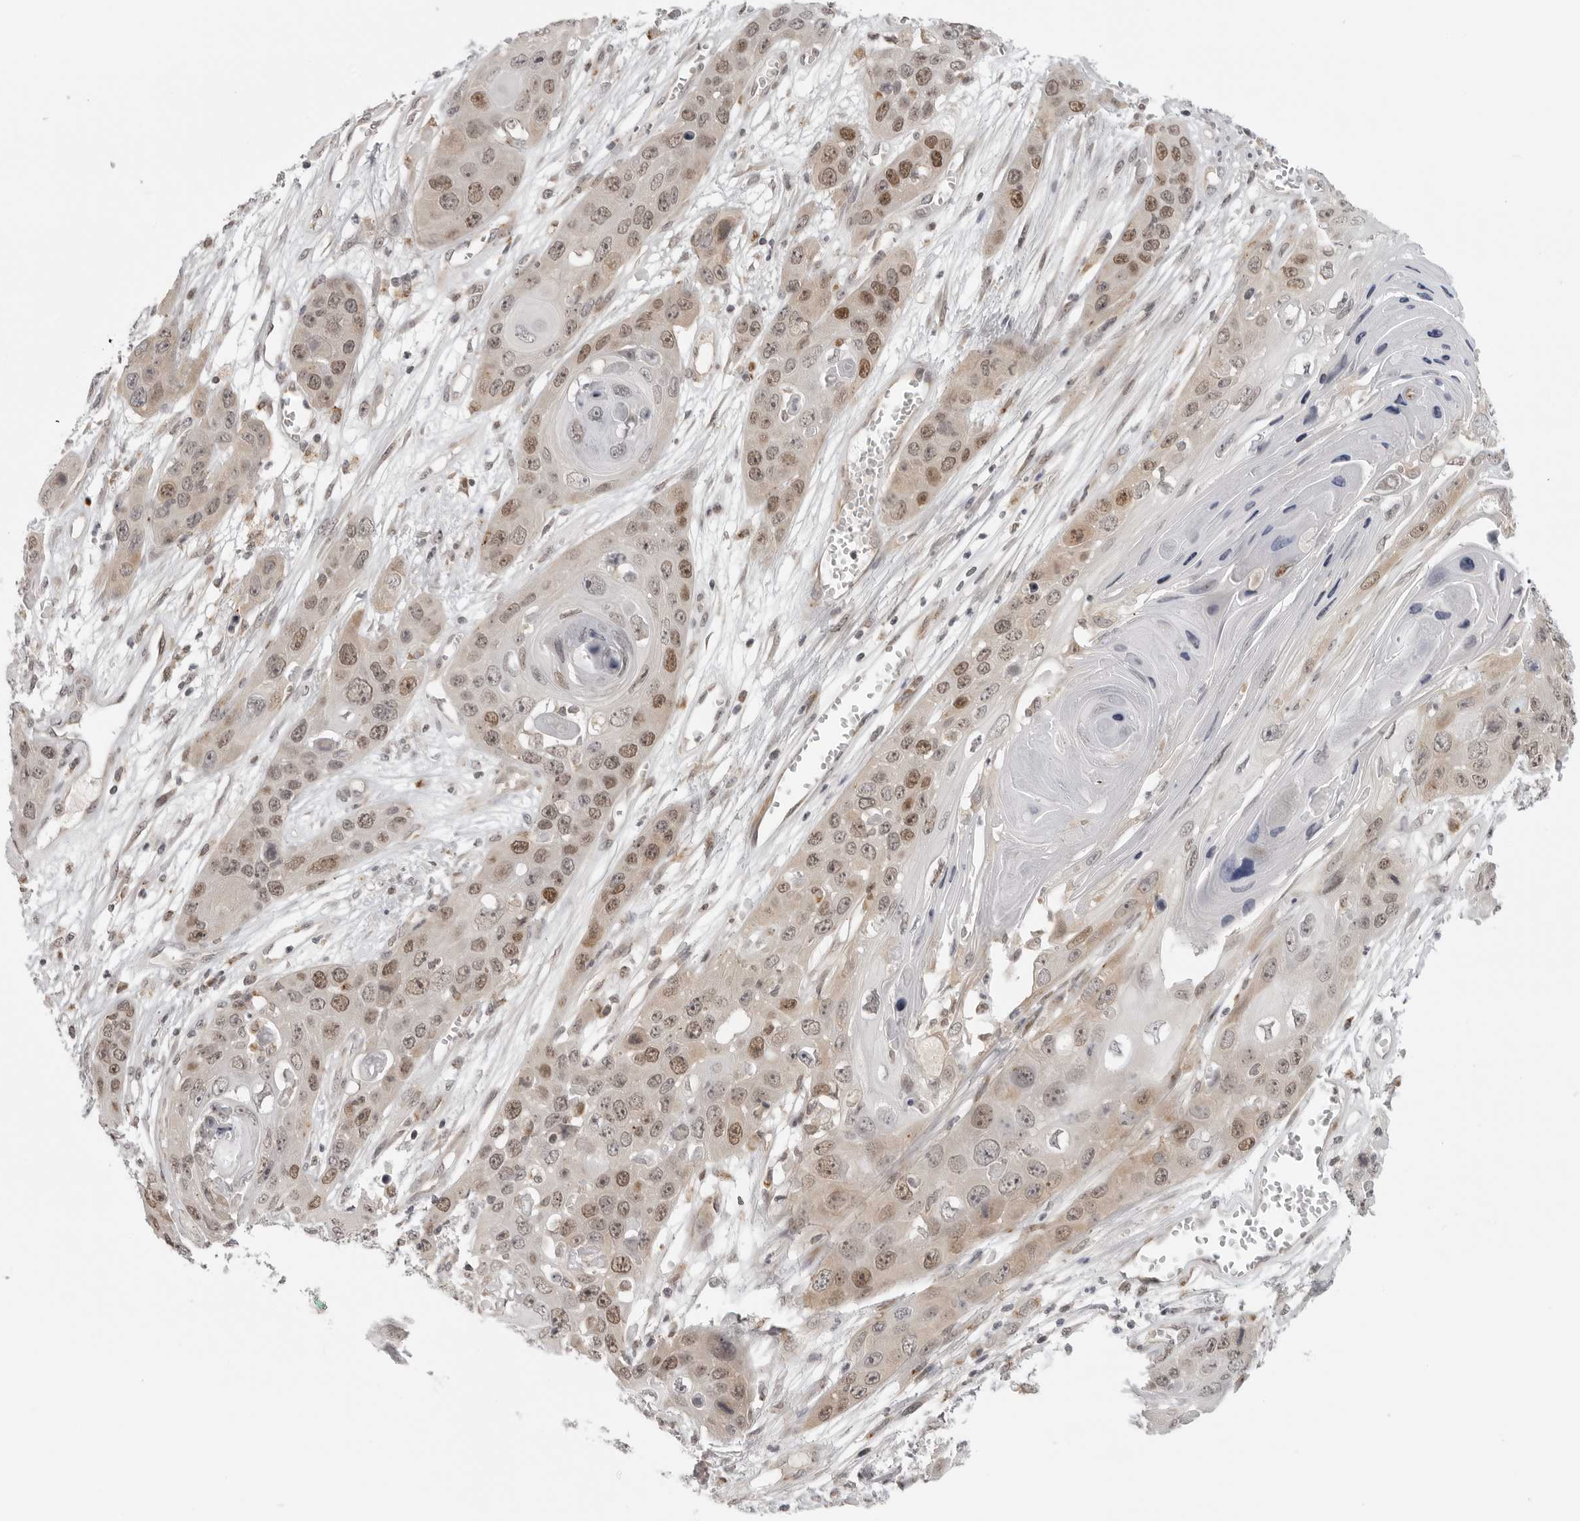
{"staining": {"intensity": "moderate", "quantity": ">75%", "location": "nuclear"}, "tissue": "skin cancer", "cell_type": "Tumor cells", "image_type": "cancer", "snomed": [{"axis": "morphology", "description": "Squamous cell carcinoma, NOS"}, {"axis": "topography", "description": "Skin"}], "caption": "Protein expression analysis of human skin cancer (squamous cell carcinoma) reveals moderate nuclear positivity in approximately >75% of tumor cells.", "gene": "TUT4", "patient": {"sex": "male", "age": 55}}